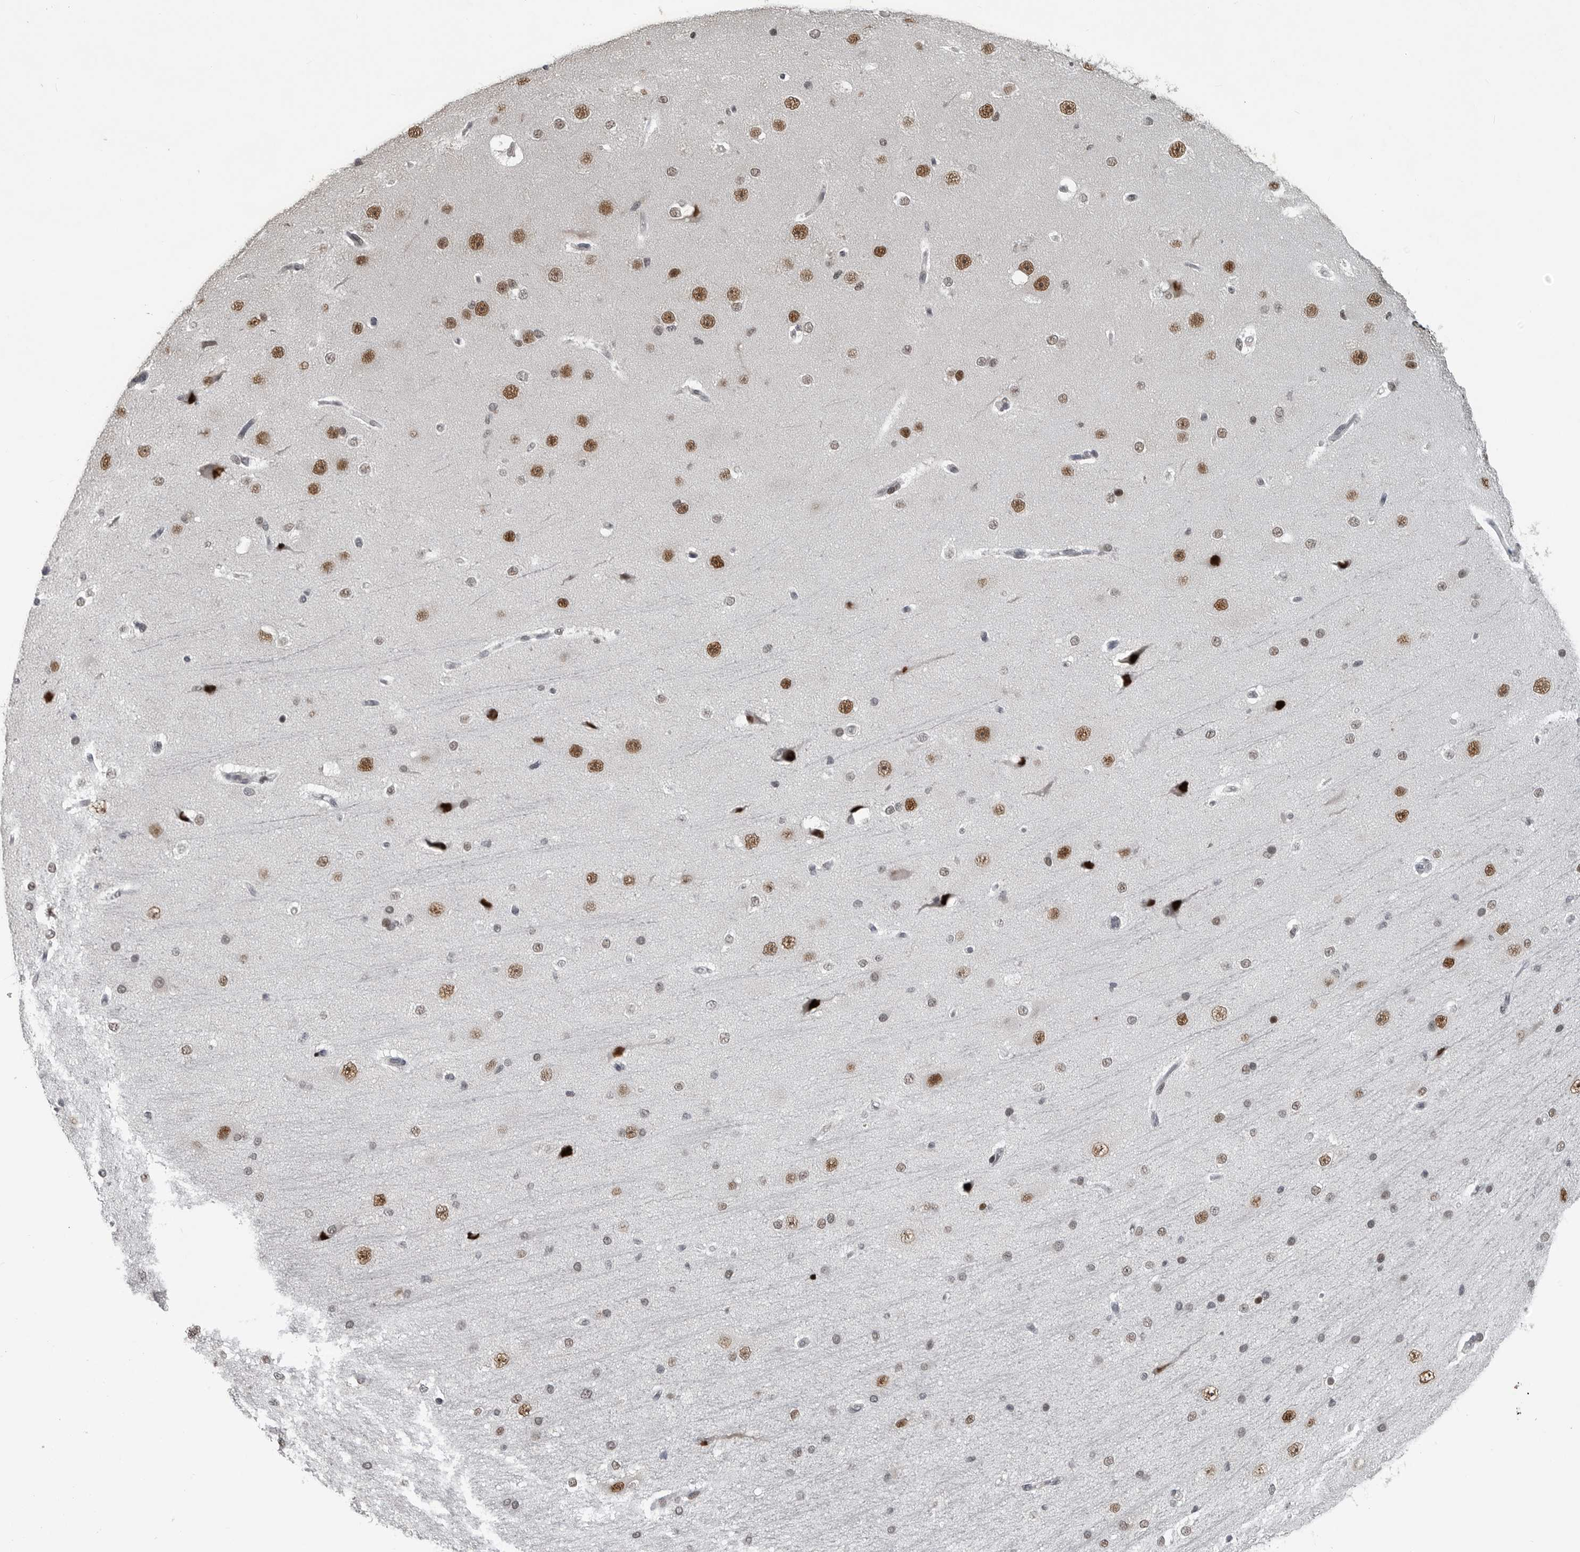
{"staining": {"intensity": "negative", "quantity": "none", "location": "none"}, "tissue": "cerebral cortex", "cell_type": "Endothelial cells", "image_type": "normal", "snomed": [{"axis": "morphology", "description": "Normal tissue, NOS"}, {"axis": "morphology", "description": "Developmental malformation"}, {"axis": "topography", "description": "Cerebral cortex"}], "caption": "Histopathology image shows no protein staining in endothelial cells of normal cerebral cortex.", "gene": "C8orf58", "patient": {"sex": "female", "age": 30}}